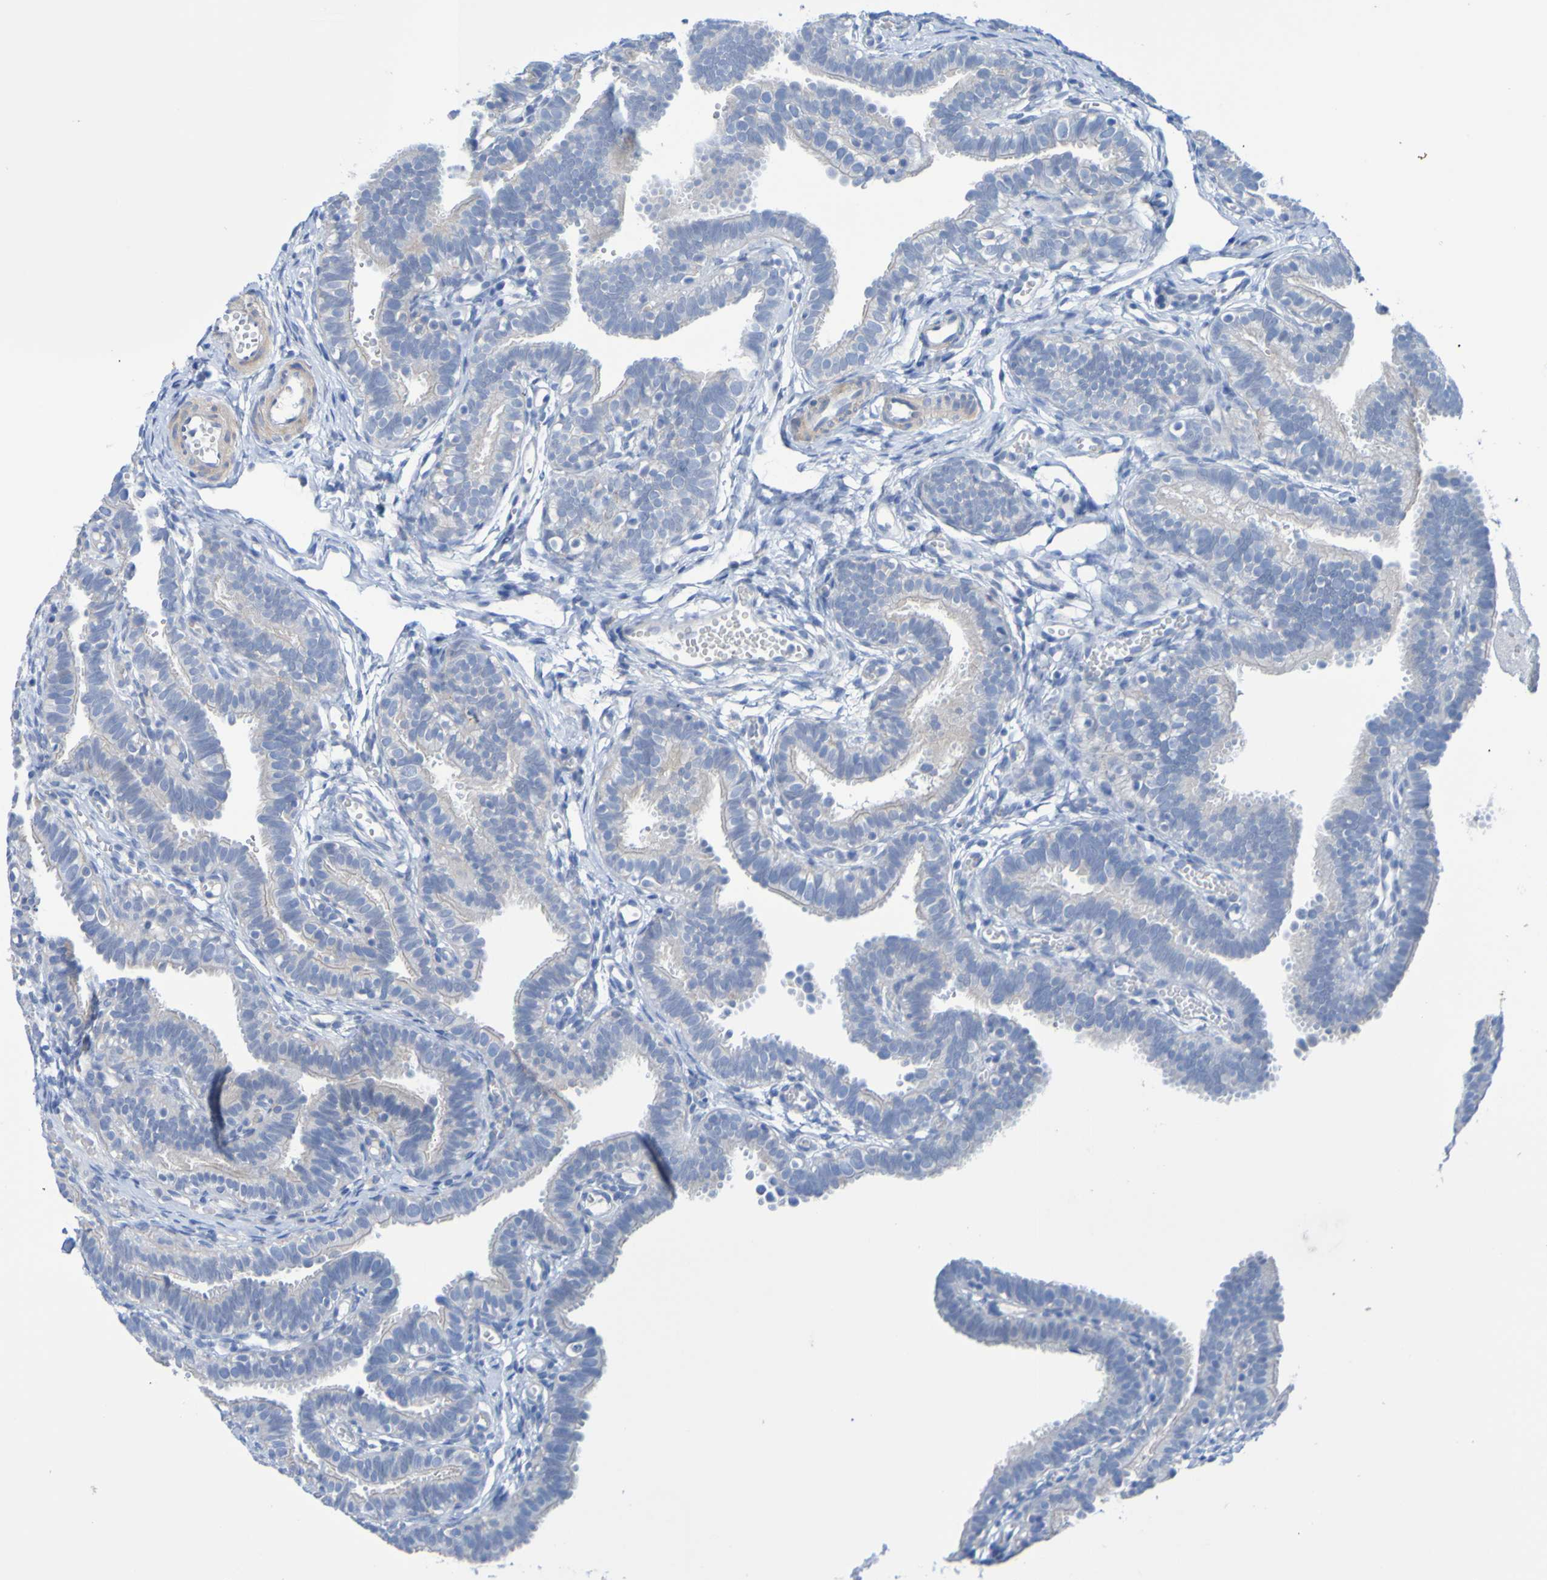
{"staining": {"intensity": "negative", "quantity": "none", "location": "none"}, "tissue": "fallopian tube", "cell_type": "Glandular cells", "image_type": "normal", "snomed": [{"axis": "morphology", "description": "Normal tissue, NOS"}, {"axis": "topography", "description": "Fallopian tube"}, {"axis": "topography", "description": "Placenta"}], "caption": "This is an immunohistochemistry (IHC) image of benign fallopian tube. There is no positivity in glandular cells.", "gene": "ACMSD", "patient": {"sex": "female", "age": 34}}